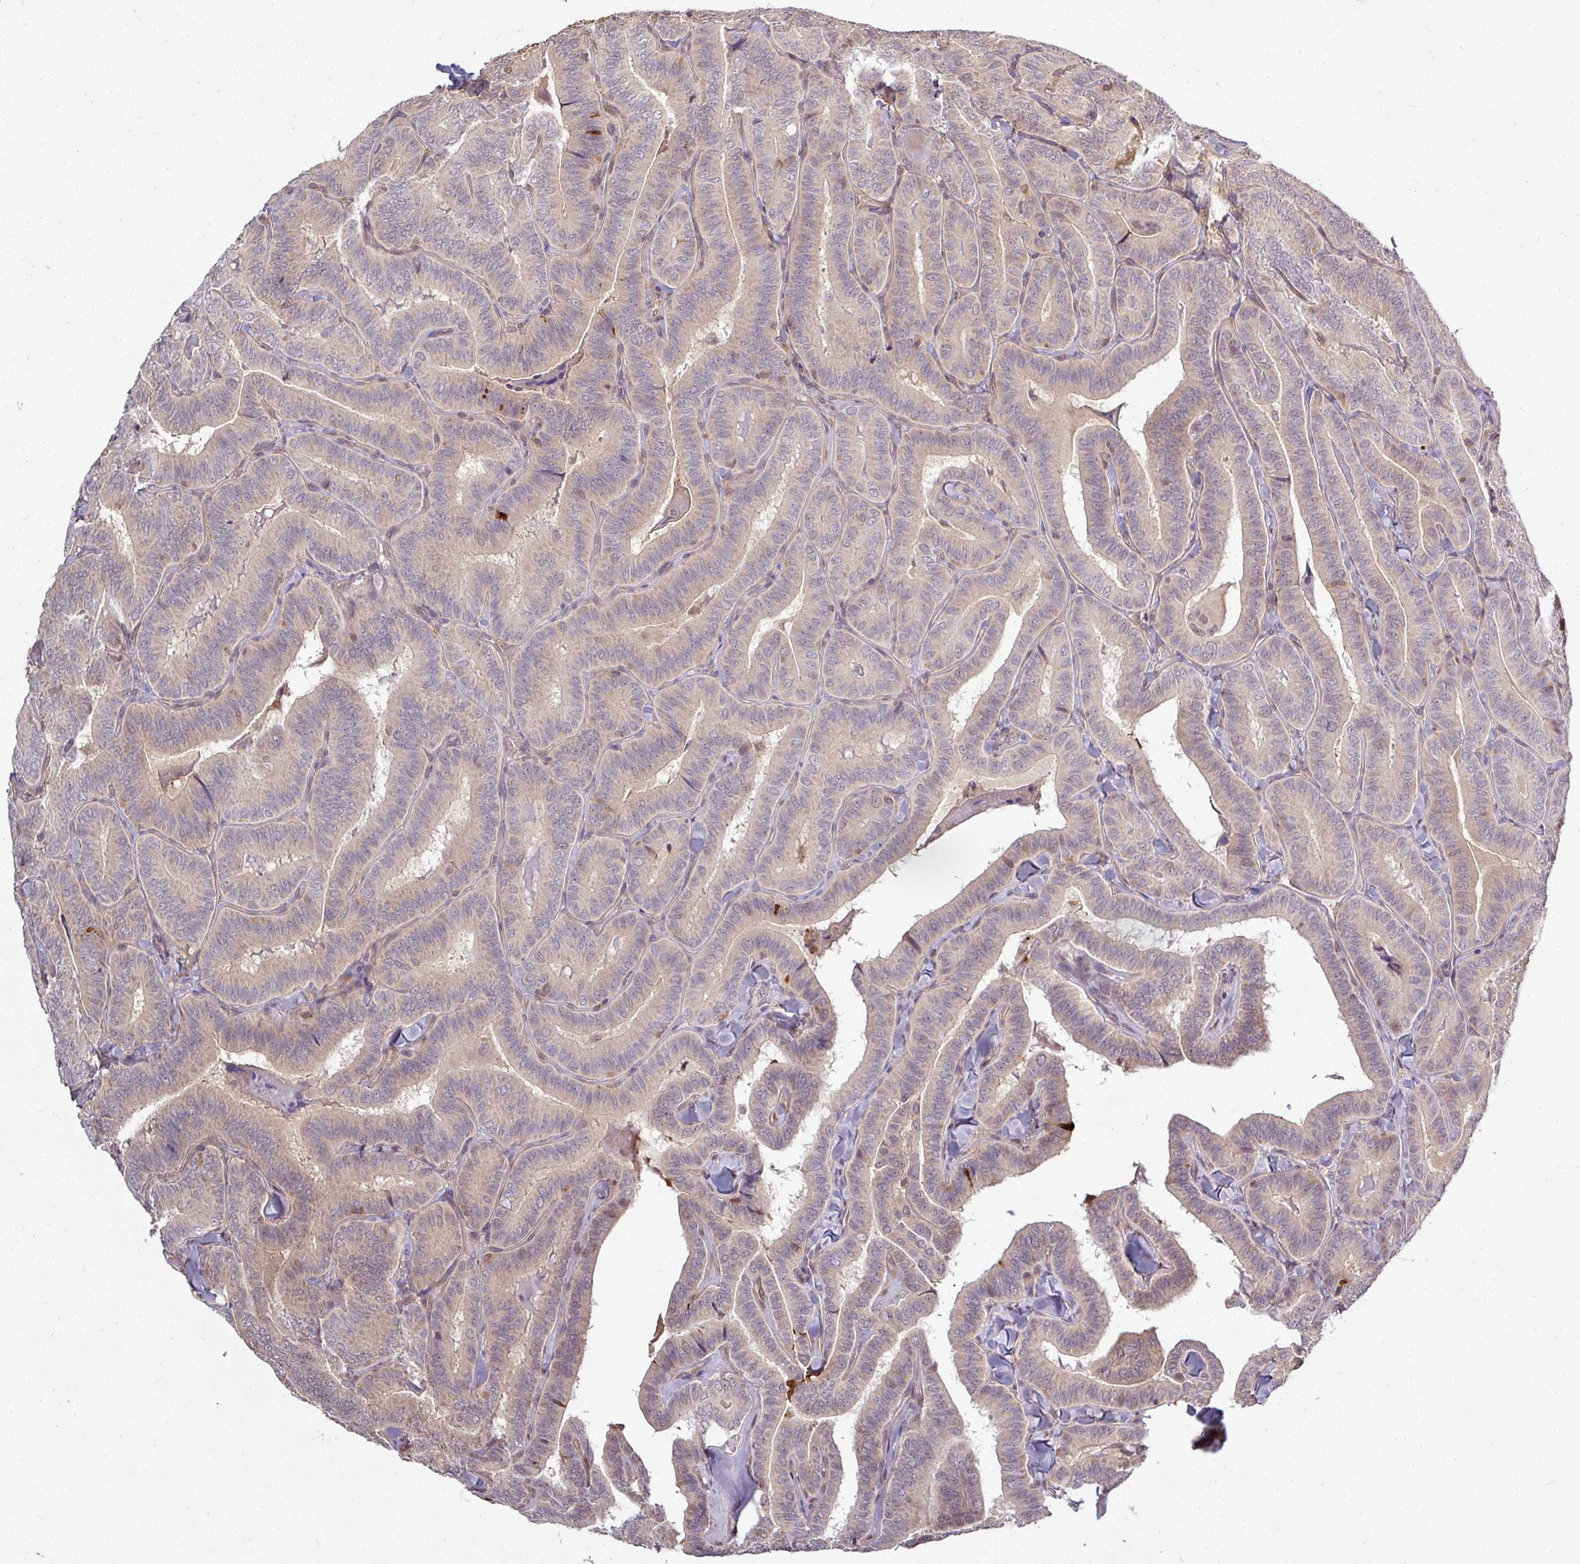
{"staining": {"intensity": "weak", "quantity": "<25%", "location": "cytoplasmic/membranous"}, "tissue": "thyroid cancer", "cell_type": "Tumor cells", "image_type": "cancer", "snomed": [{"axis": "morphology", "description": "Papillary adenocarcinoma, NOS"}, {"axis": "topography", "description": "Thyroid gland"}], "caption": "Micrograph shows no protein expression in tumor cells of thyroid cancer tissue.", "gene": "TUSC3", "patient": {"sex": "male", "age": 61}}